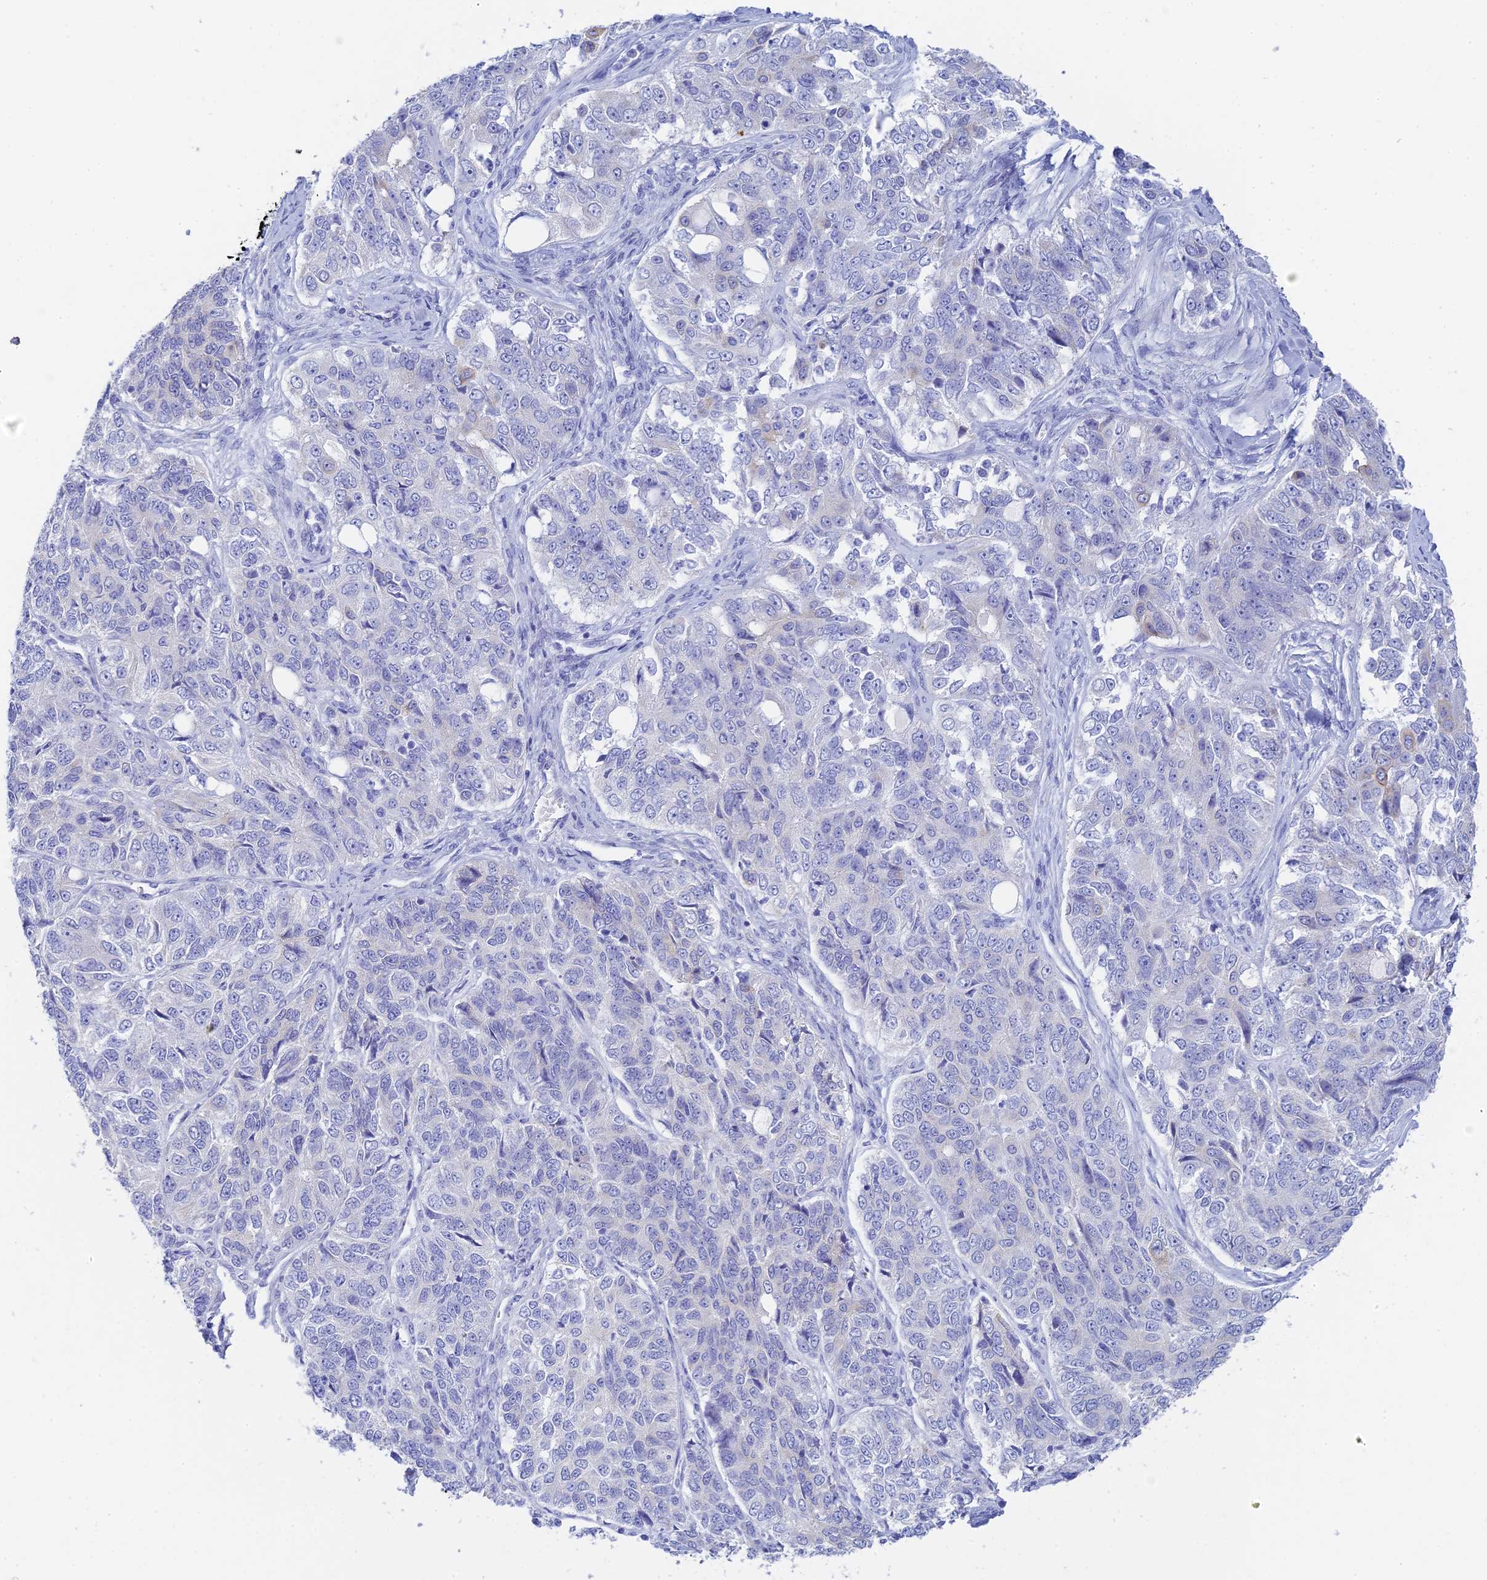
{"staining": {"intensity": "negative", "quantity": "none", "location": "none"}, "tissue": "ovarian cancer", "cell_type": "Tumor cells", "image_type": "cancer", "snomed": [{"axis": "morphology", "description": "Carcinoma, endometroid"}, {"axis": "topography", "description": "Ovary"}], "caption": "This is a image of IHC staining of ovarian cancer, which shows no expression in tumor cells.", "gene": "CEP152", "patient": {"sex": "female", "age": 51}}